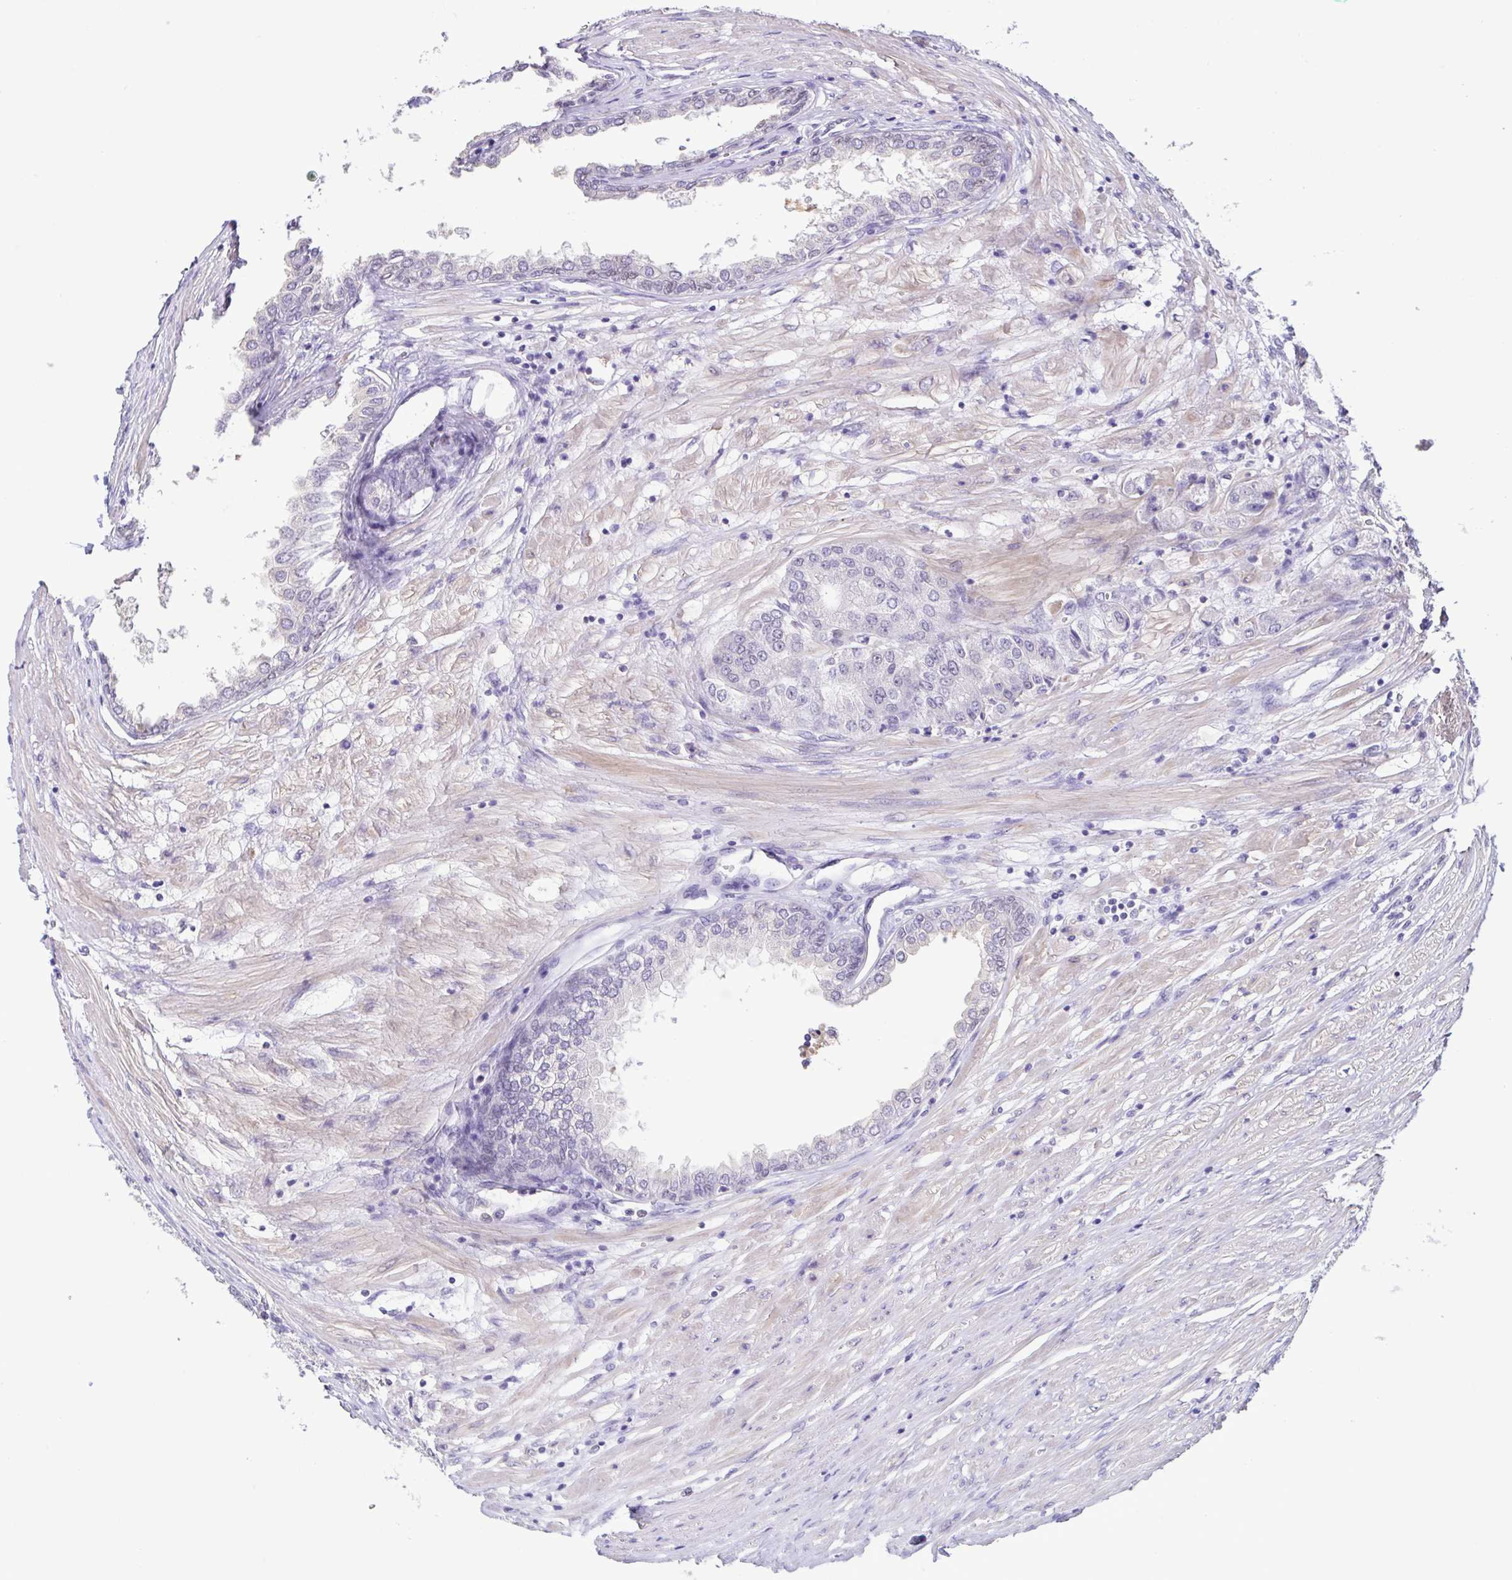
{"staining": {"intensity": "negative", "quantity": "none", "location": "none"}, "tissue": "prostate cancer", "cell_type": "Tumor cells", "image_type": "cancer", "snomed": [{"axis": "morphology", "description": "Adenocarcinoma, High grade"}, {"axis": "topography", "description": "Prostate"}], "caption": "Immunohistochemistry micrograph of neoplastic tissue: prostate cancer (adenocarcinoma (high-grade)) stained with DAB (3,3'-diaminobenzidine) demonstrates no significant protein positivity in tumor cells. Brightfield microscopy of immunohistochemistry stained with DAB (brown) and hematoxylin (blue), captured at high magnification.", "gene": "ACTRT3", "patient": {"sex": "male", "age": 61}}